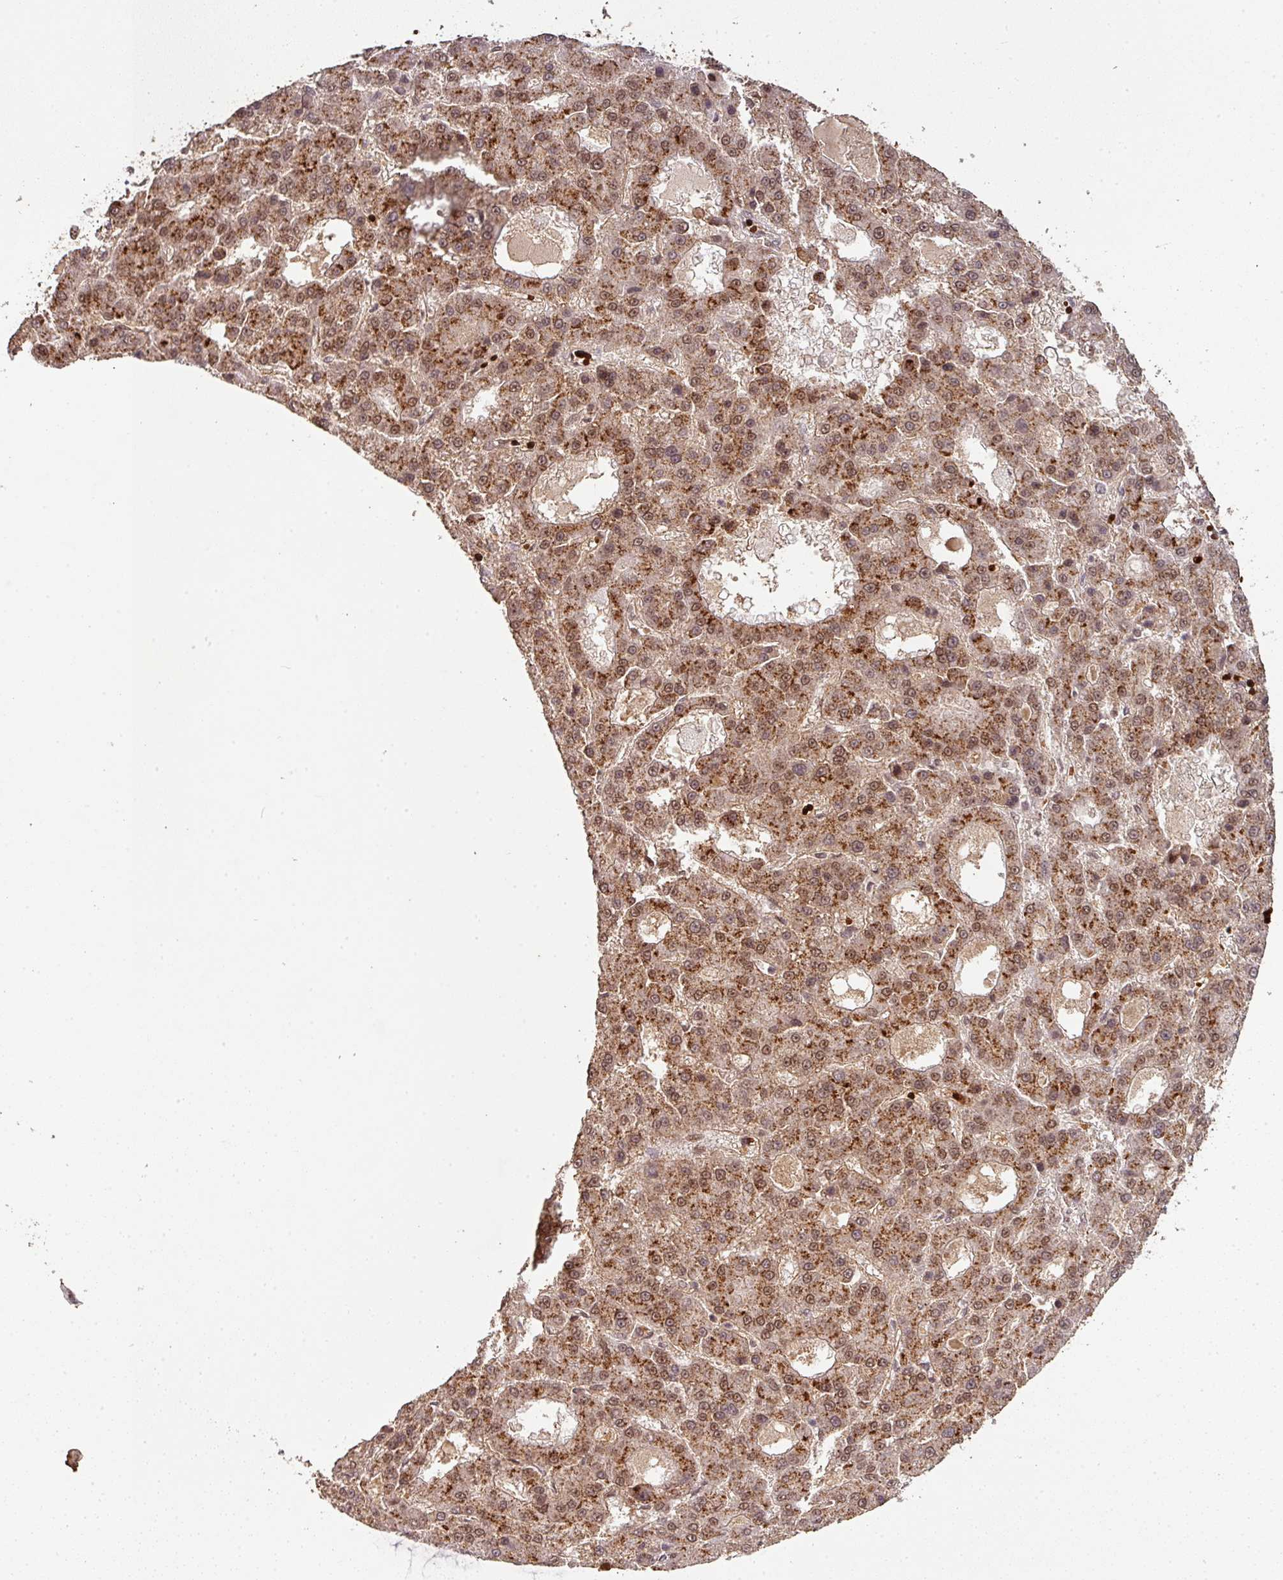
{"staining": {"intensity": "moderate", "quantity": ">75%", "location": "cytoplasmic/membranous,nuclear"}, "tissue": "liver cancer", "cell_type": "Tumor cells", "image_type": "cancer", "snomed": [{"axis": "morphology", "description": "Carcinoma, Hepatocellular, NOS"}, {"axis": "topography", "description": "Liver"}], "caption": "Immunohistochemical staining of human liver cancer reveals medium levels of moderate cytoplasmic/membranous and nuclear staining in about >75% of tumor cells.", "gene": "NEIL1", "patient": {"sex": "male", "age": 70}}